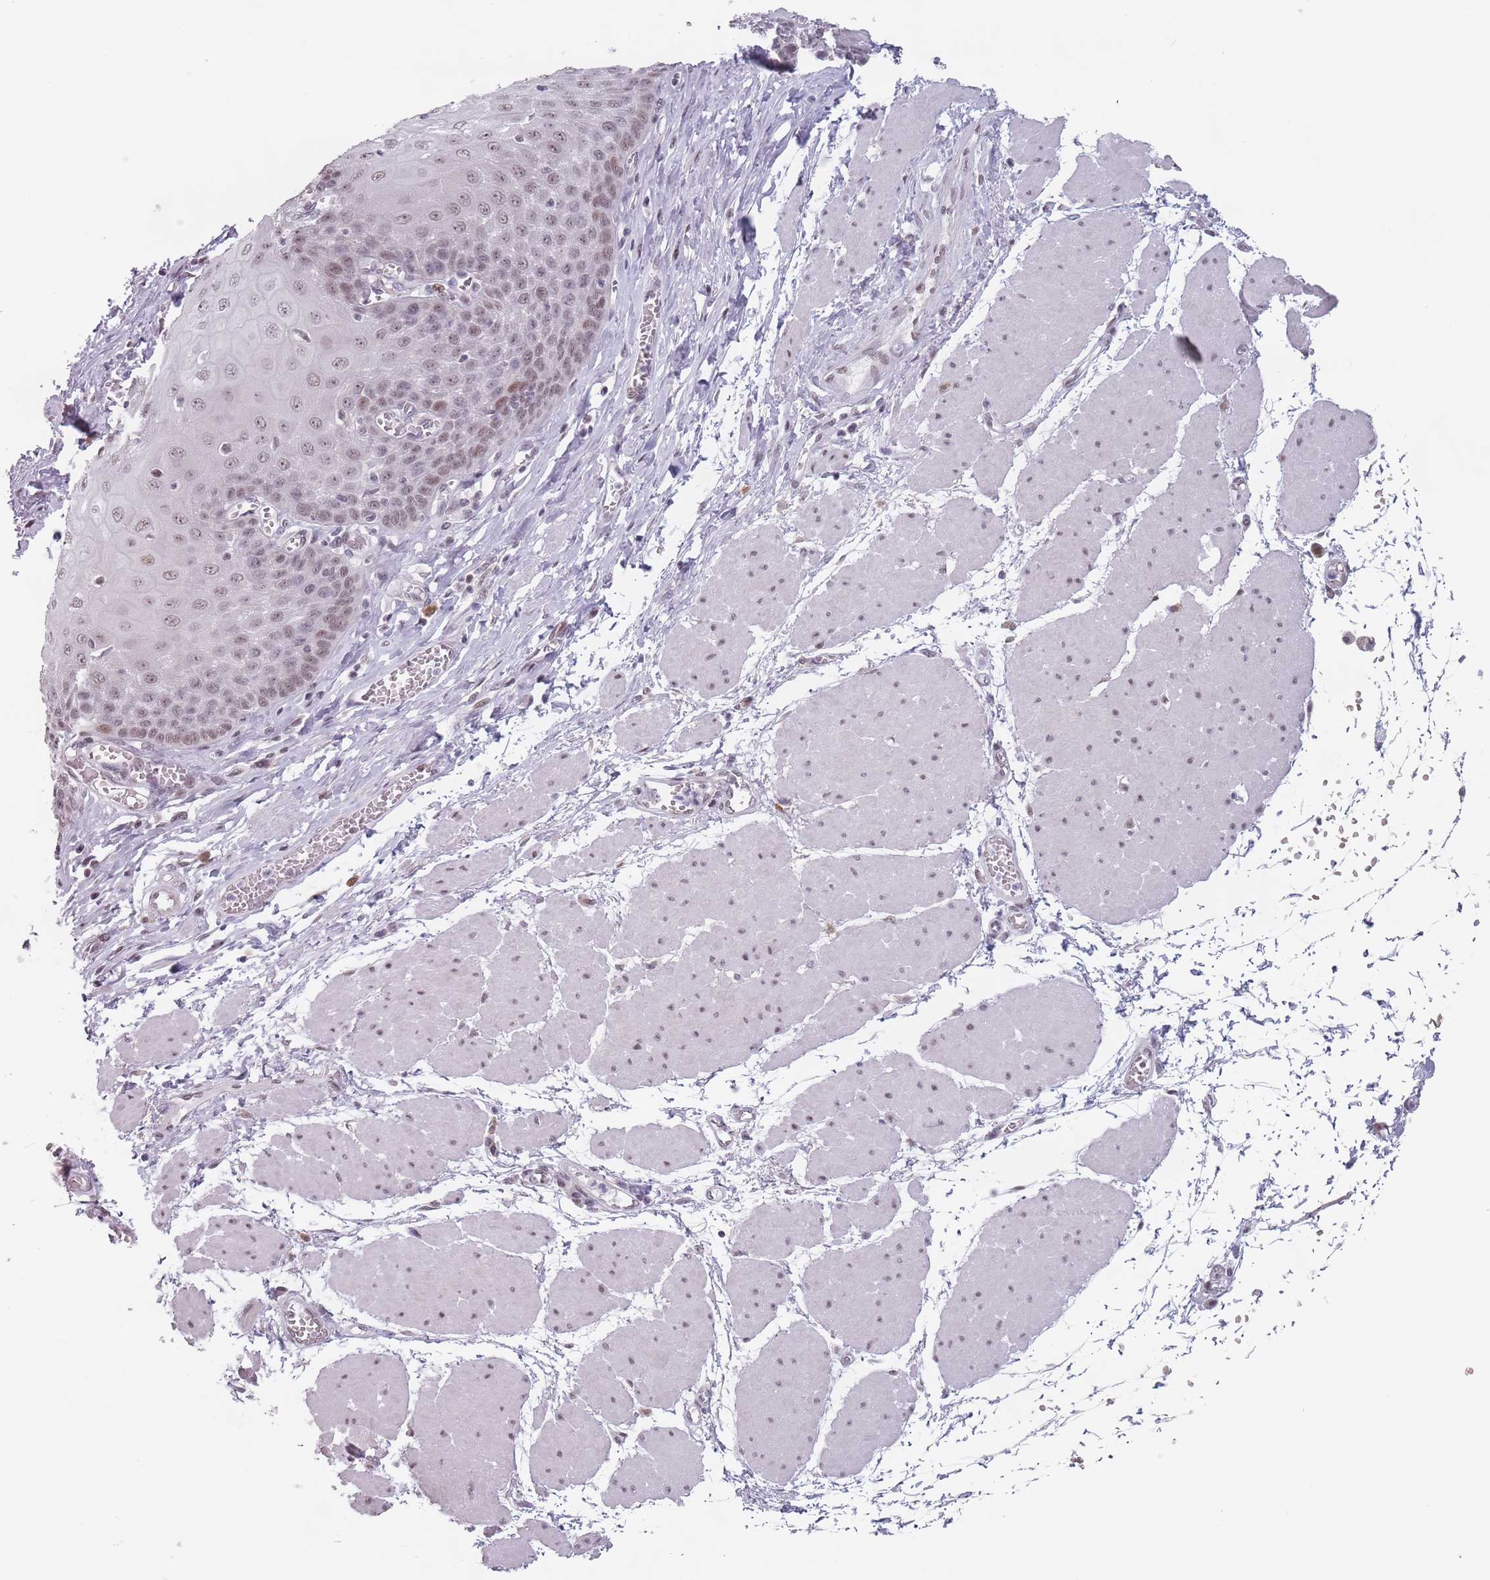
{"staining": {"intensity": "weak", "quantity": ">75%", "location": "nuclear"}, "tissue": "esophagus", "cell_type": "Squamous epithelial cells", "image_type": "normal", "snomed": [{"axis": "morphology", "description": "Normal tissue, NOS"}, {"axis": "topography", "description": "Esophagus"}], "caption": "Weak nuclear positivity for a protein is appreciated in approximately >75% of squamous epithelial cells of normal esophagus using immunohistochemistry (IHC).", "gene": "PTCHD1", "patient": {"sex": "male", "age": 60}}